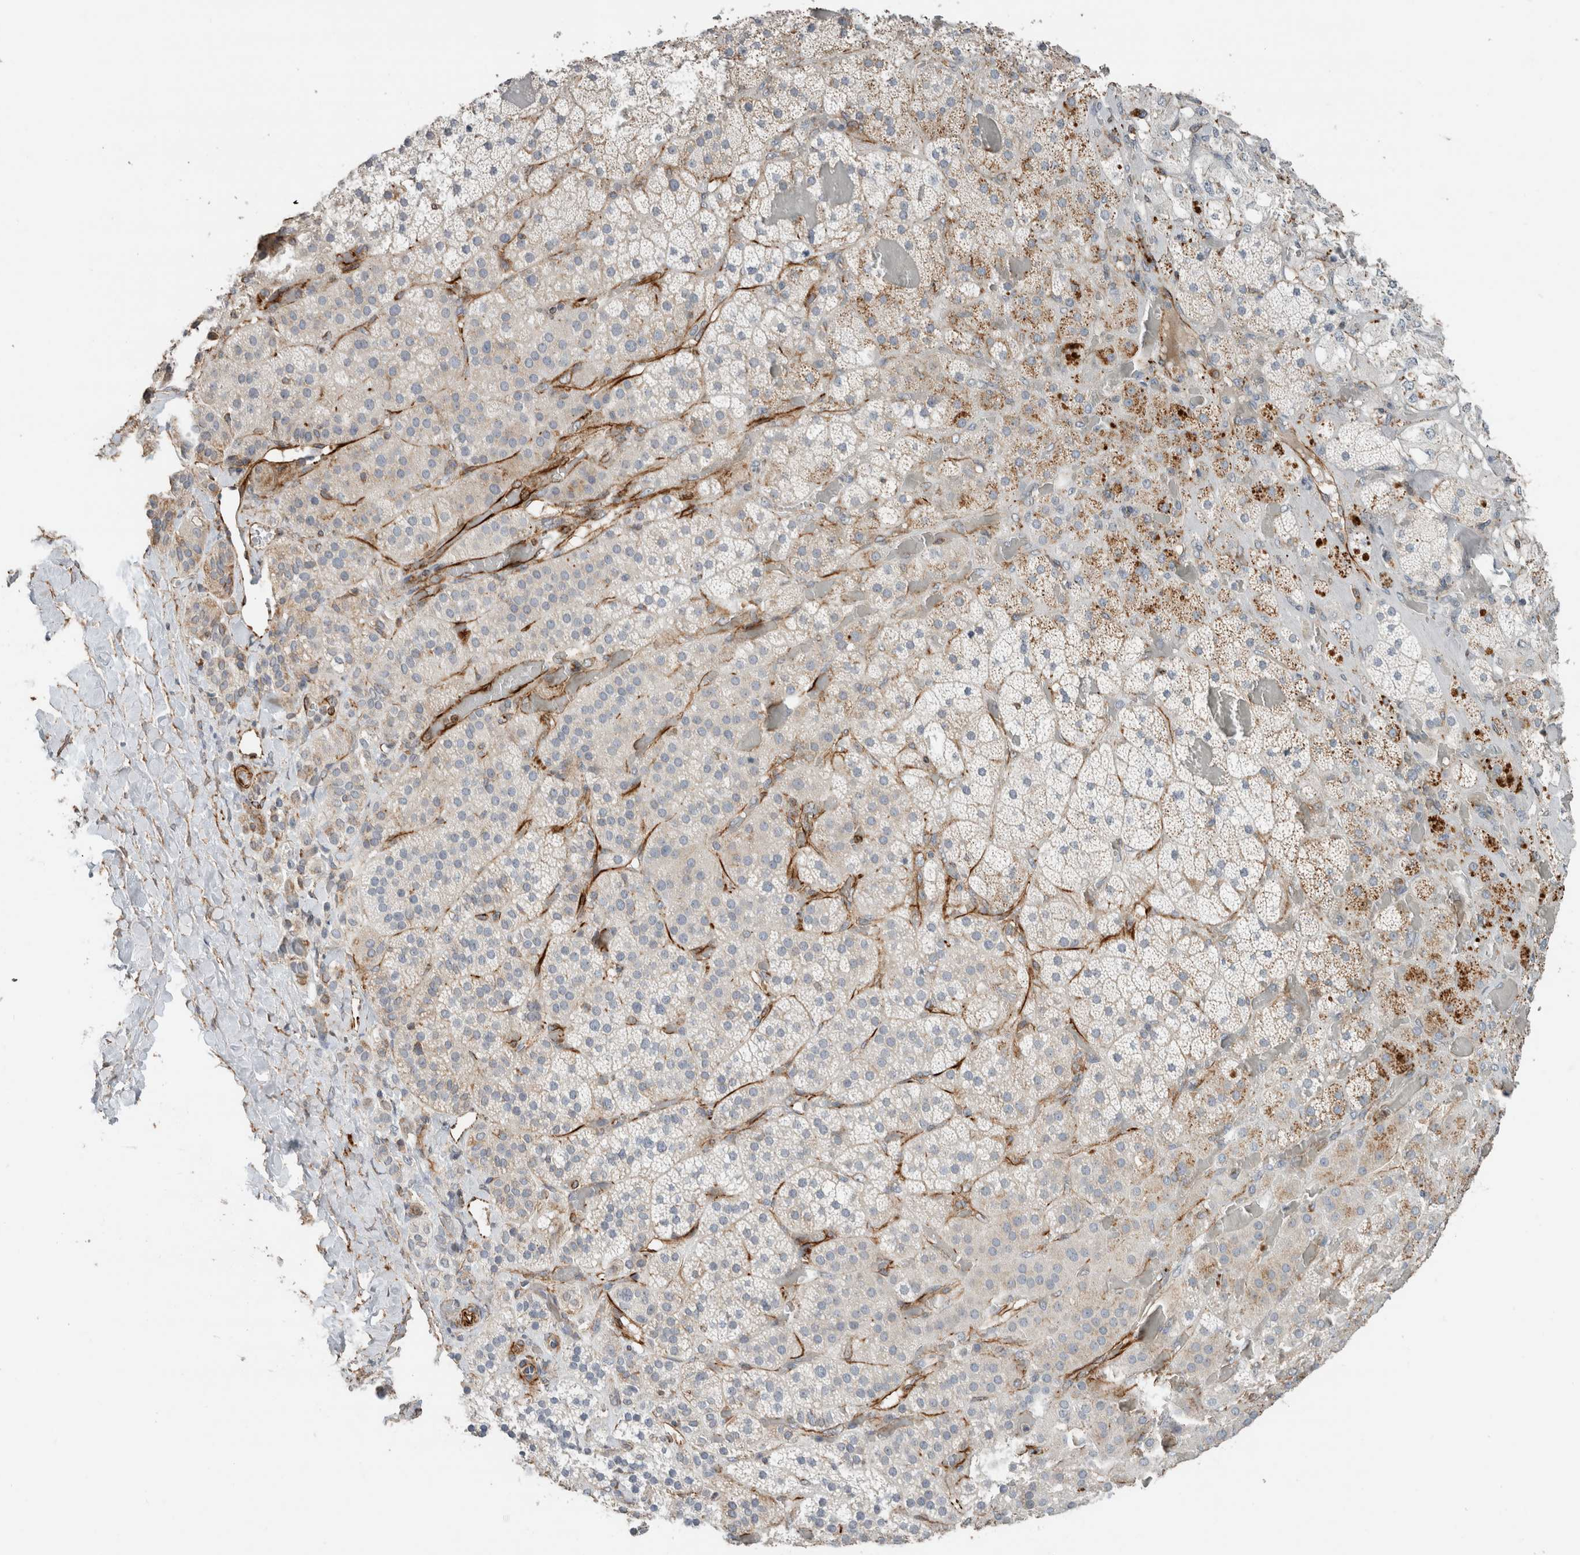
{"staining": {"intensity": "negative", "quantity": "none", "location": "none"}, "tissue": "adrenal gland", "cell_type": "Glandular cells", "image_type": "normal", "snomed": [{"axis": "morphology", "description": "Normal tissue, NOS"}, {"axis": "topography", "description": "Adrenal gland"}], "caption": "There is no significant staining in glandular cells of adrenal gland. The staining is performed using DAB (3,3'-diaminobenzidine) brown chromogen with nuclei counter-stained in using hematoxylin.", "gene": "LY86", "patient": {"sex": "male", "age": 57}}